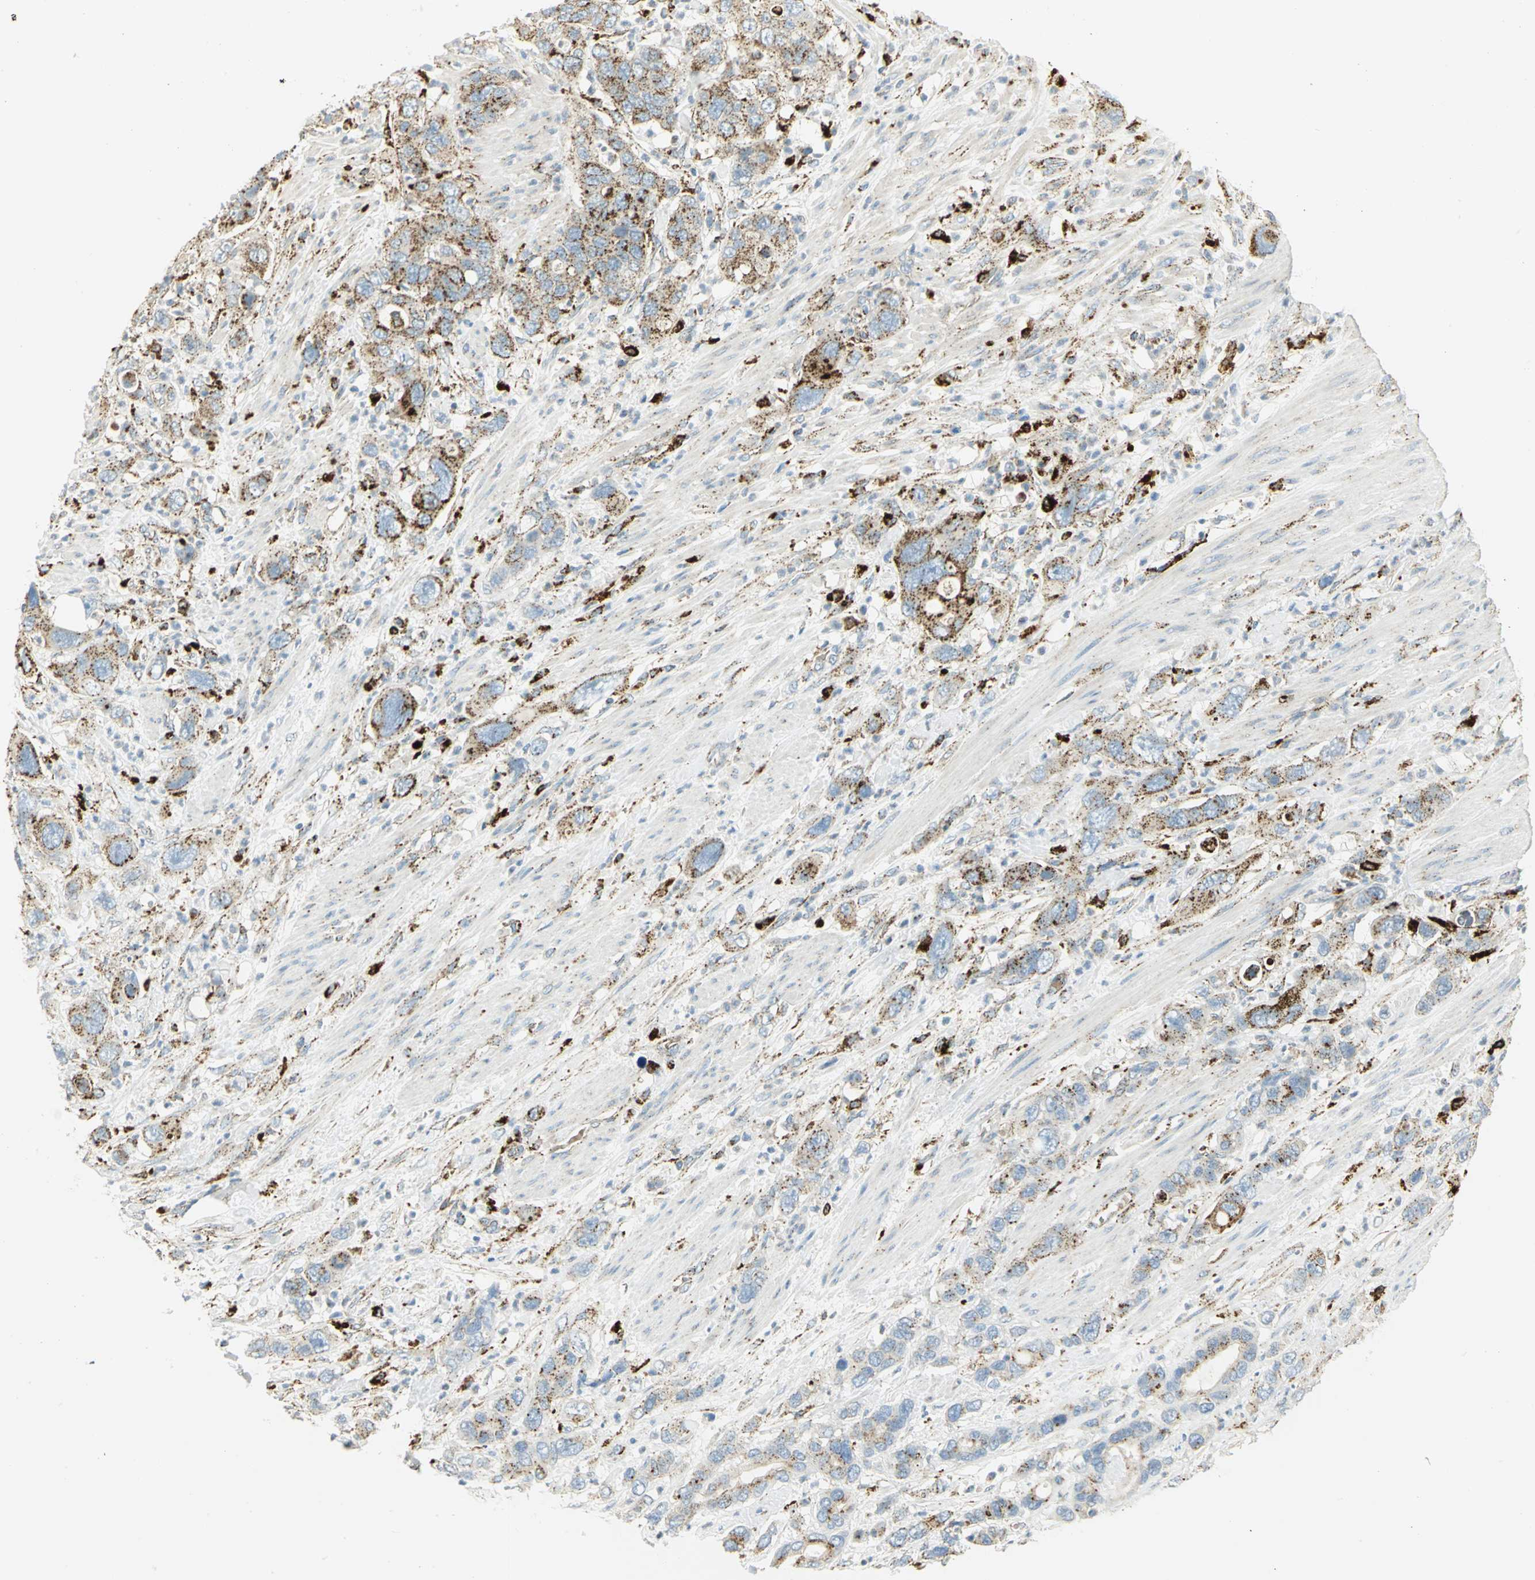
{"staining": {"intensity": "moderate", "quantity": ">75%", "location": "cytoplasmic/membranous"}, "tissue": "pancreatic cancer", "cell_type": "Tumor cells", "image_type": "cancer", "snomed": [{"axis": "morphology", "description": "Adenocarcinoma, NOS"}, {"axis": "topography", "description": "Pancreas"}], "caption": "Tumor cells exhibit medium levels of moderate cytoplasmic/membranous expression in approximately >75% of cells in human pancreatic adenocarcinoma. Using DAB (3,3'-diaminobenzidine) (brown) and hematoxylin (blue) stains, captured at high magnification using brightfield microscopy.", "gene": "ARSA", "patient": {"sex": "female", "age": 71}}